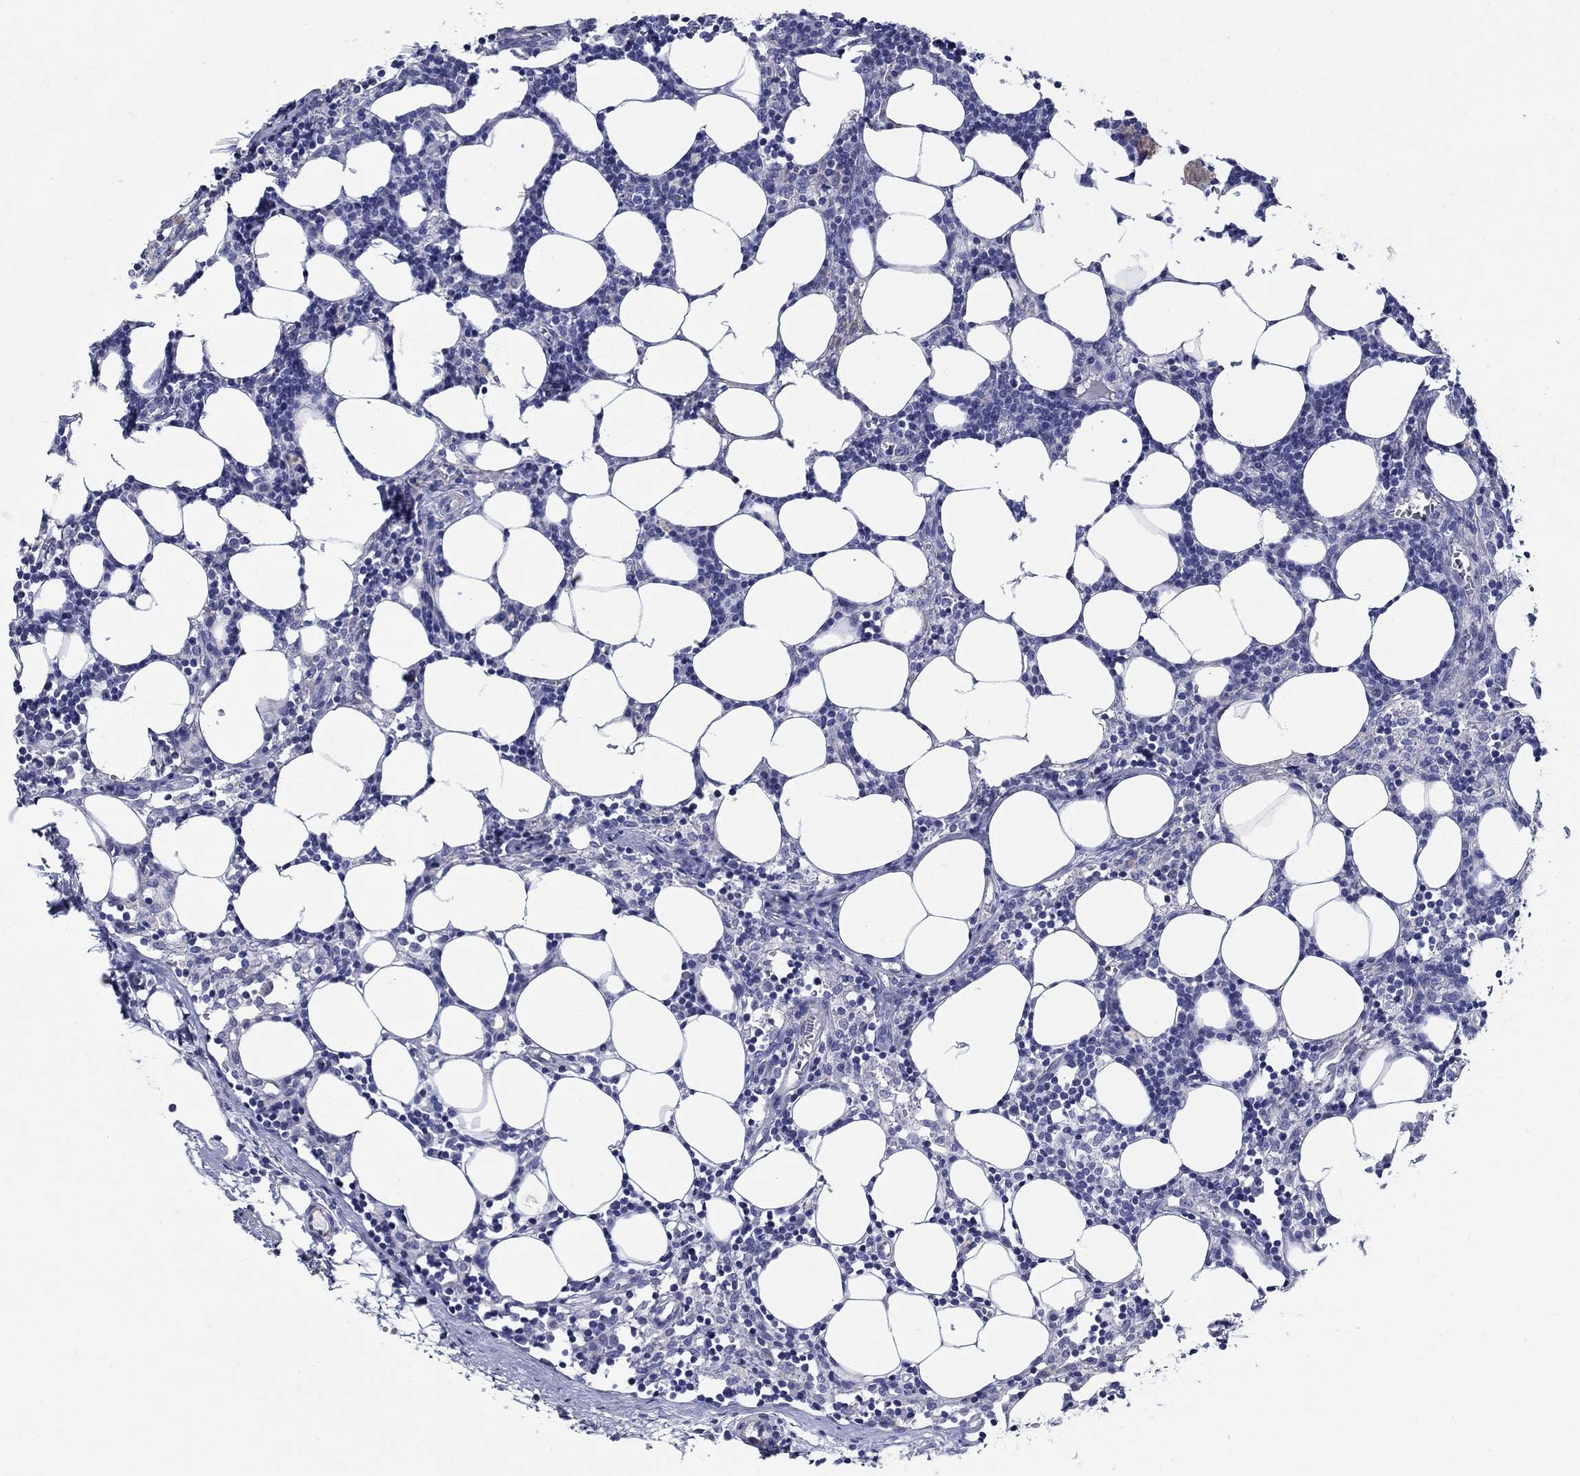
{"staining": {"intensity": "negative", "quantity": "none", "location": "none"}, "tissue": "lymph node", "cell_type": "Germinal center cells", "image_type": "normal", "snomed": [{"axis": "morphology", "description": "Normal tissue, NOS"}, {"axis": "topography", "description": "Lymph node"}], "caption": "Immunohistochemistry histopathology image of unremarkable human lymph node stained for a protein (brown), which demonstrates no staining in germinal center cells. The staining is performed using DAB (3,3'-diaminobenzidine) brown chromogen with nuclei counter-stained in using hematoxylin.", "gene": "CRYGS", "patient": {"sex": "female", "age": 52}}